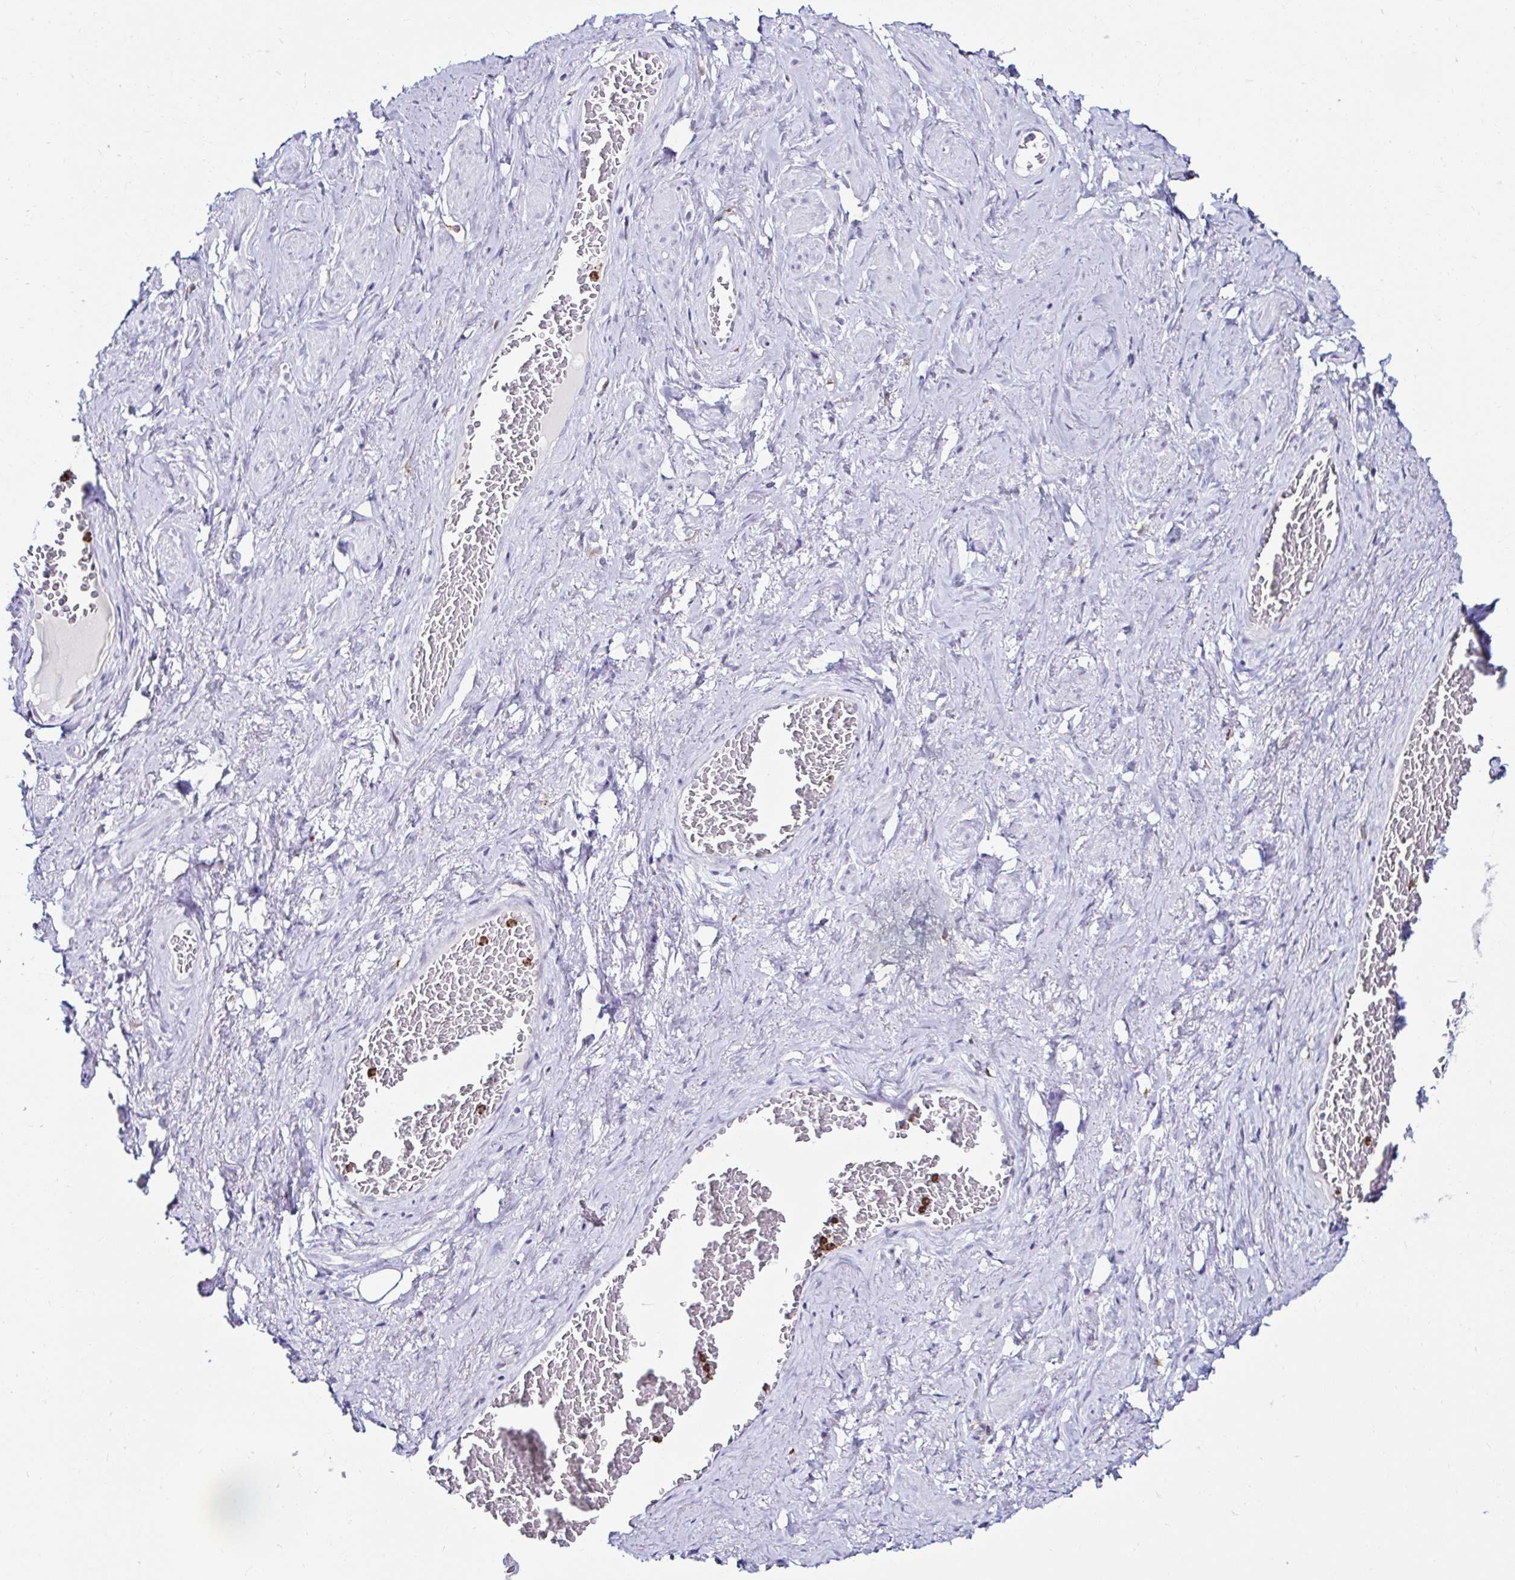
{"staining": {"intensity": "negative", "quantity": "none", "location": "none"}, "tissue": "adipose tissue", "cell_type": "Adipocytes", "image_type": "normal", "snomed": [{"axis": "morphology", "description": "Normal tissue, NOS"}, {"axis": "topography", "description": "Vagina"}, {"axis": "topography", "description": "Peripheral nerve tissue"}], "caption": "A high-resolution photomicrograph shows immunohistochemistry (IHC) staining of unremarkable adipose tissue, which displays no significant positivity in adipocytes.", "gene": "CYBB", "patient": {"sex": "female", "age": 71}}